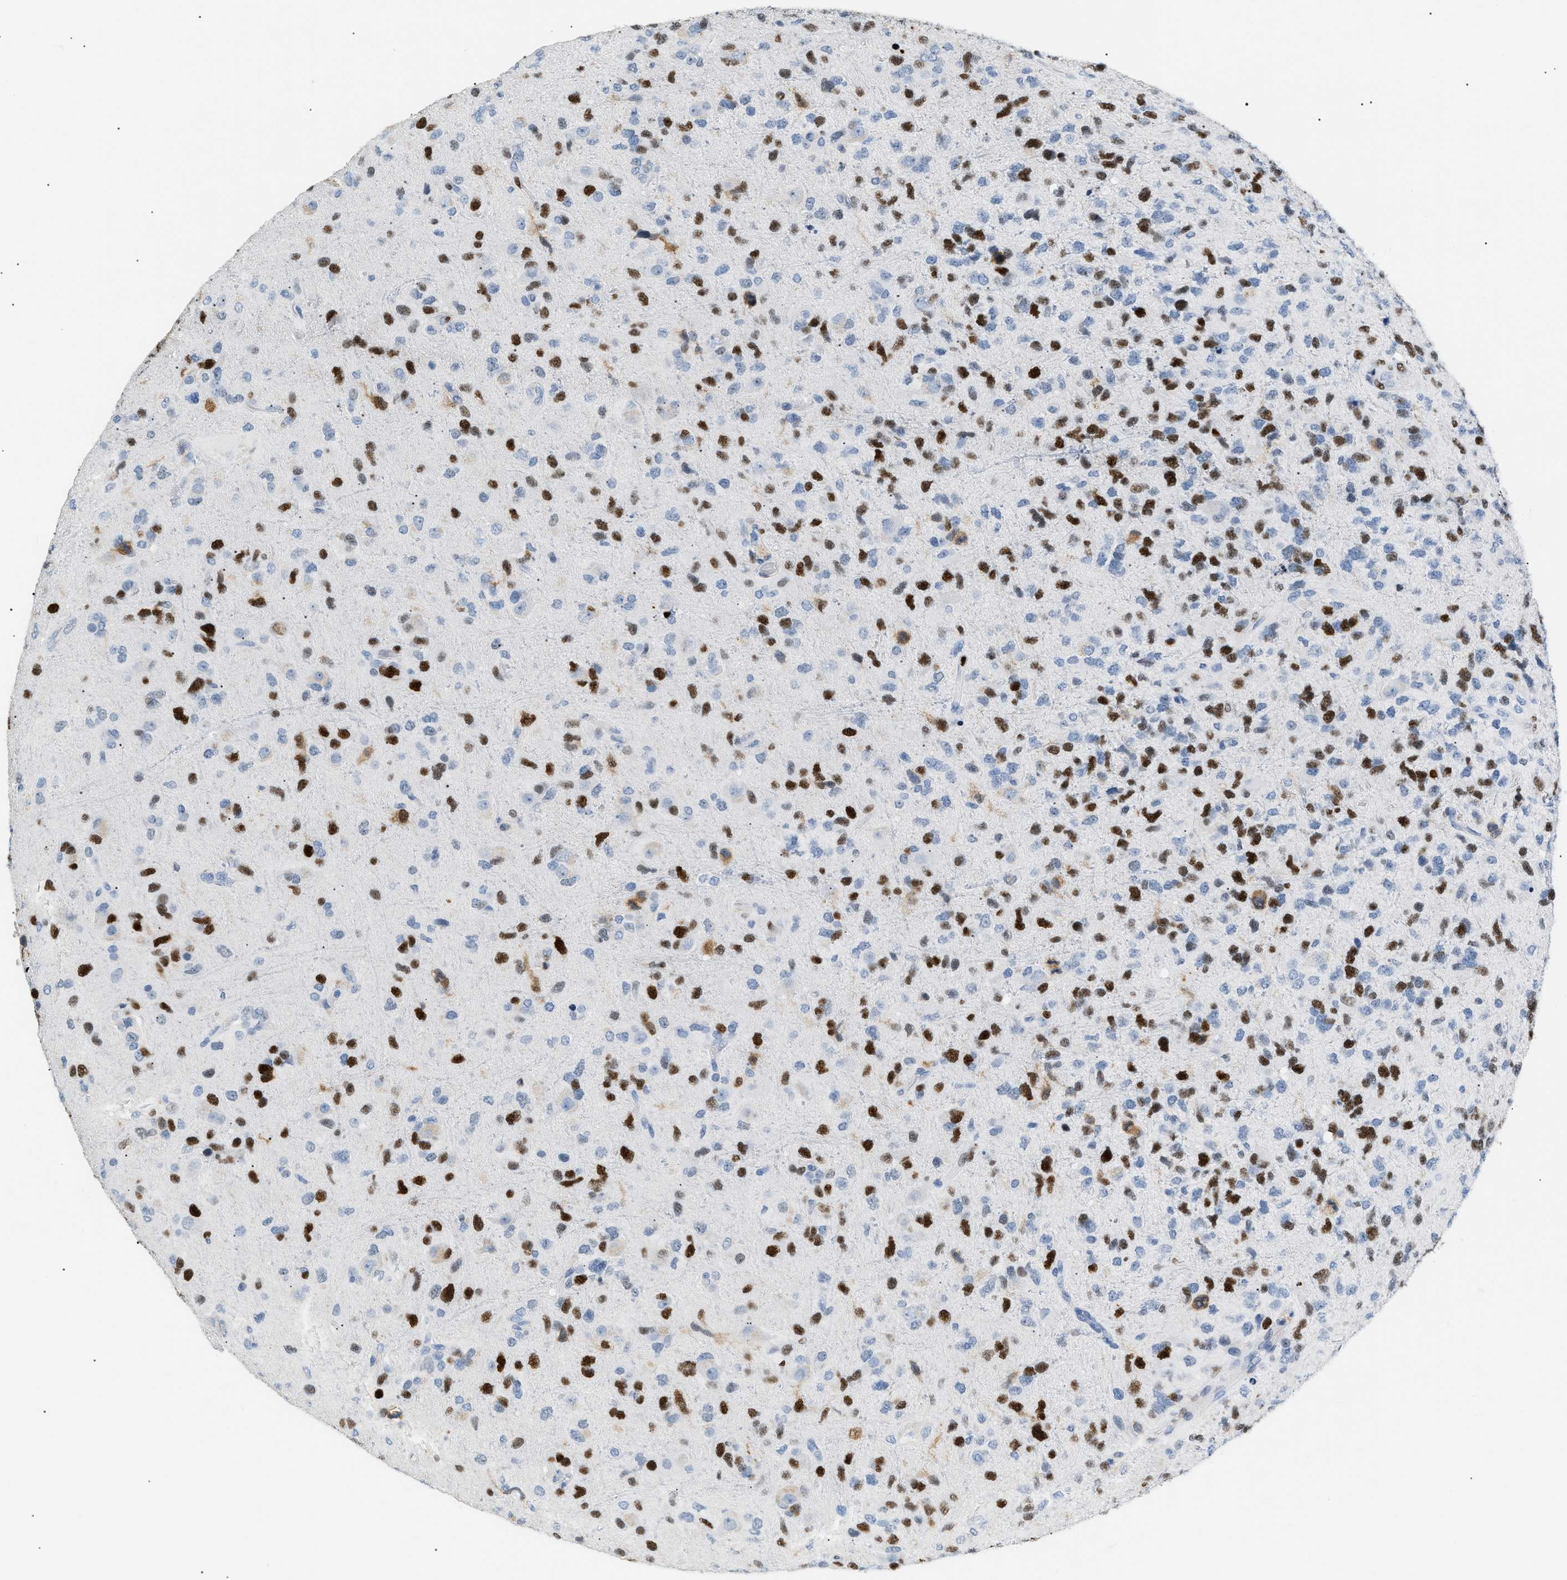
{"staining": {"intensity": "strong", "quantity": "25%-75%", "location": "nuclear"}, "tissue": "glioma", "cell_type": "Tumor cells", "image_type": "cancer", "snomed": [{"axis": "morphology", "description": "Glioma, malignant, High grade"}, {"axis": "topography", "description": "Brain"}], "caption": "Protein staining exhibits strong nuclear staining in about 25%-75% of tumor cells in glioma.", "gene": "MCM7", "patient": {"sex": "female", "age": 58}}